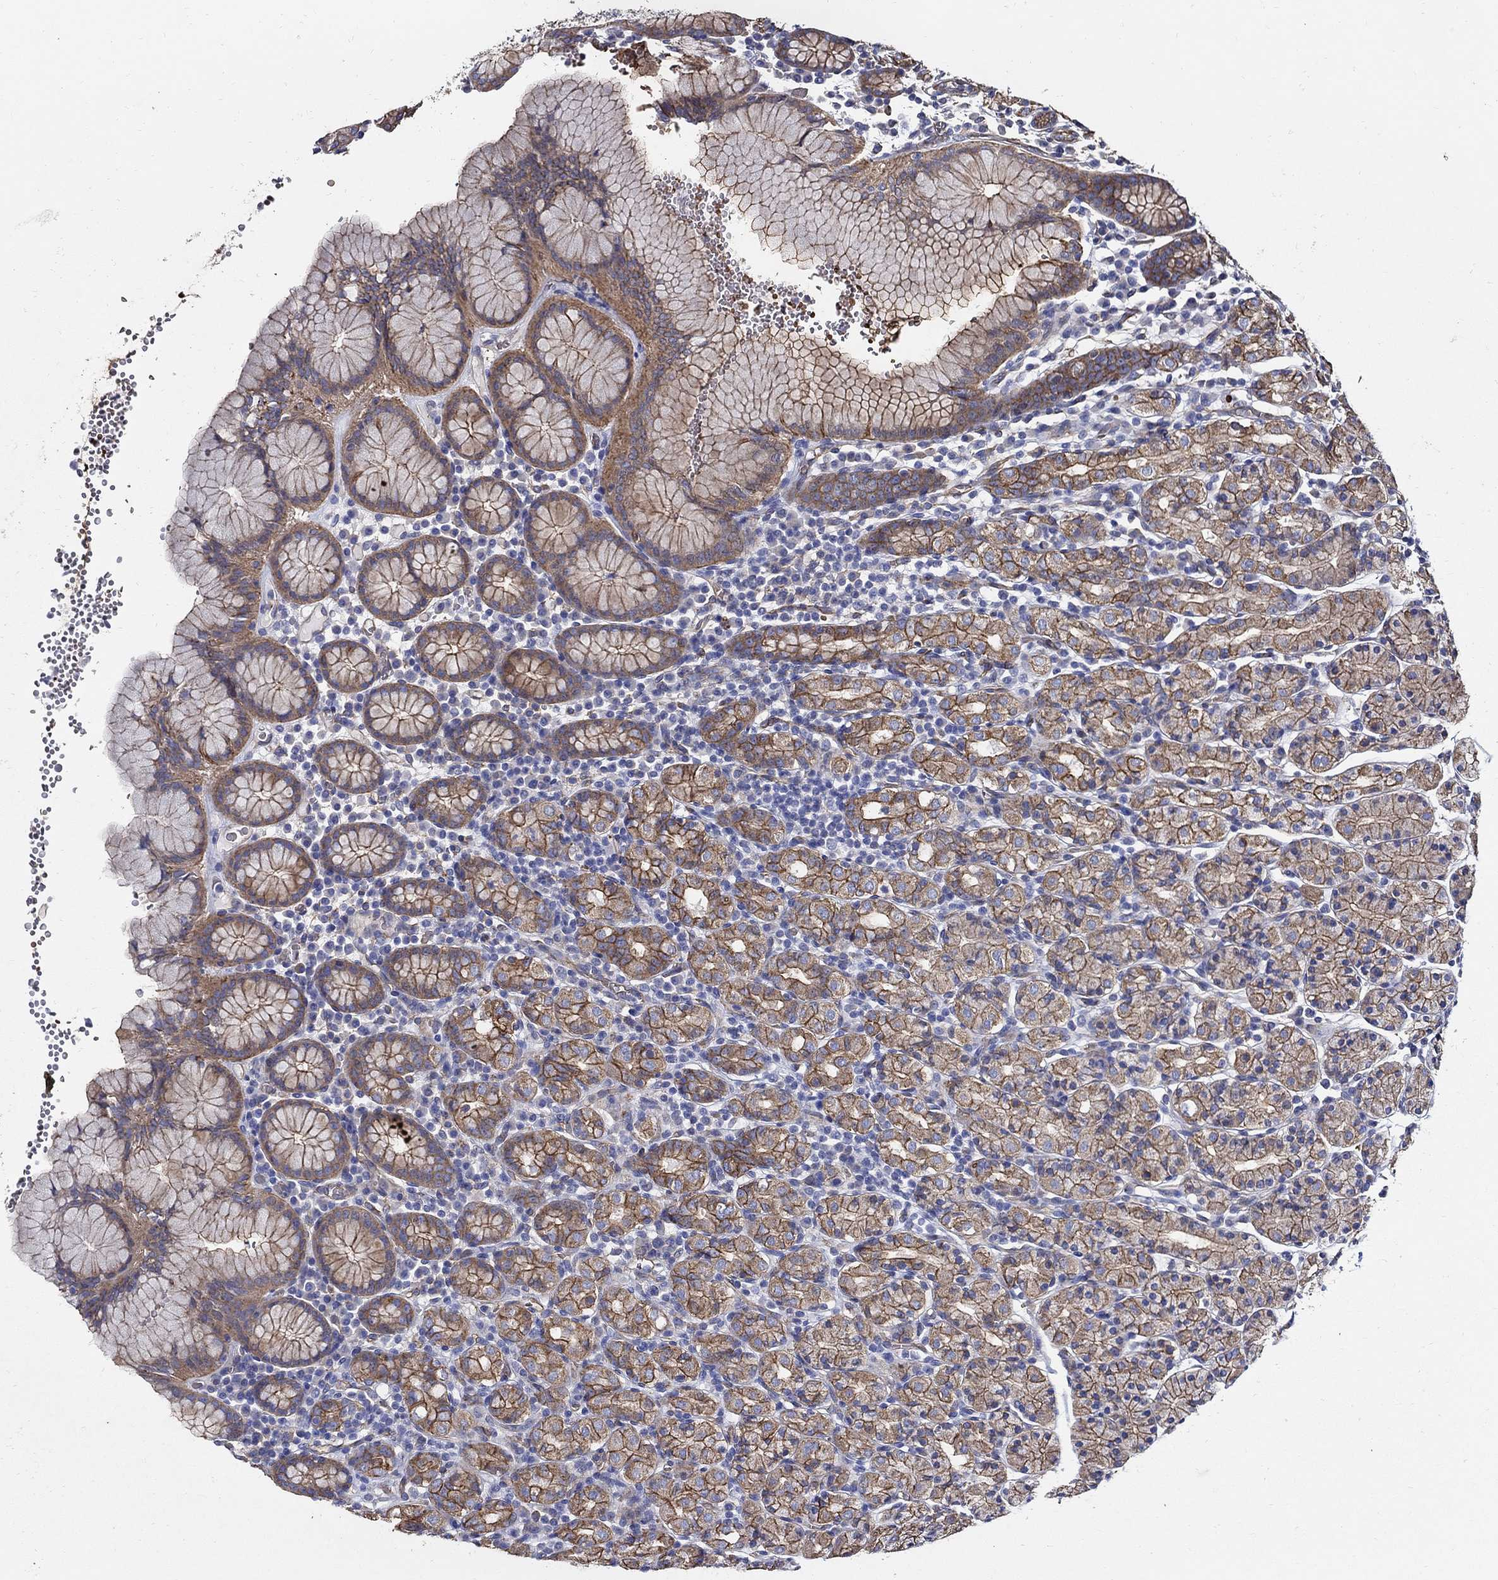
{"staining": {"intensity": "strong", "quantity": ">75%", "location": "cytoplasmic/membranous"}, "tissue": "stomach", "cell_type": "Glandular cells", "image_type": "normal", "snomed": [{"axis": "morphology", "description": "Normal tissue, NOS"}, {"axis": "topography", "description": "Stomach, upper"}, {"axis": "topography", "description": "Stomach"}], "caption": "Immunohistochemistry micrograph of benign human stomach stained for a protein (brown), which displays high levels of strong cytoplasmic/membranous positivity in approximately >75% of glandular cells.", "gene": "APBB3", "patient": {"sex": "male", "age": 62}}